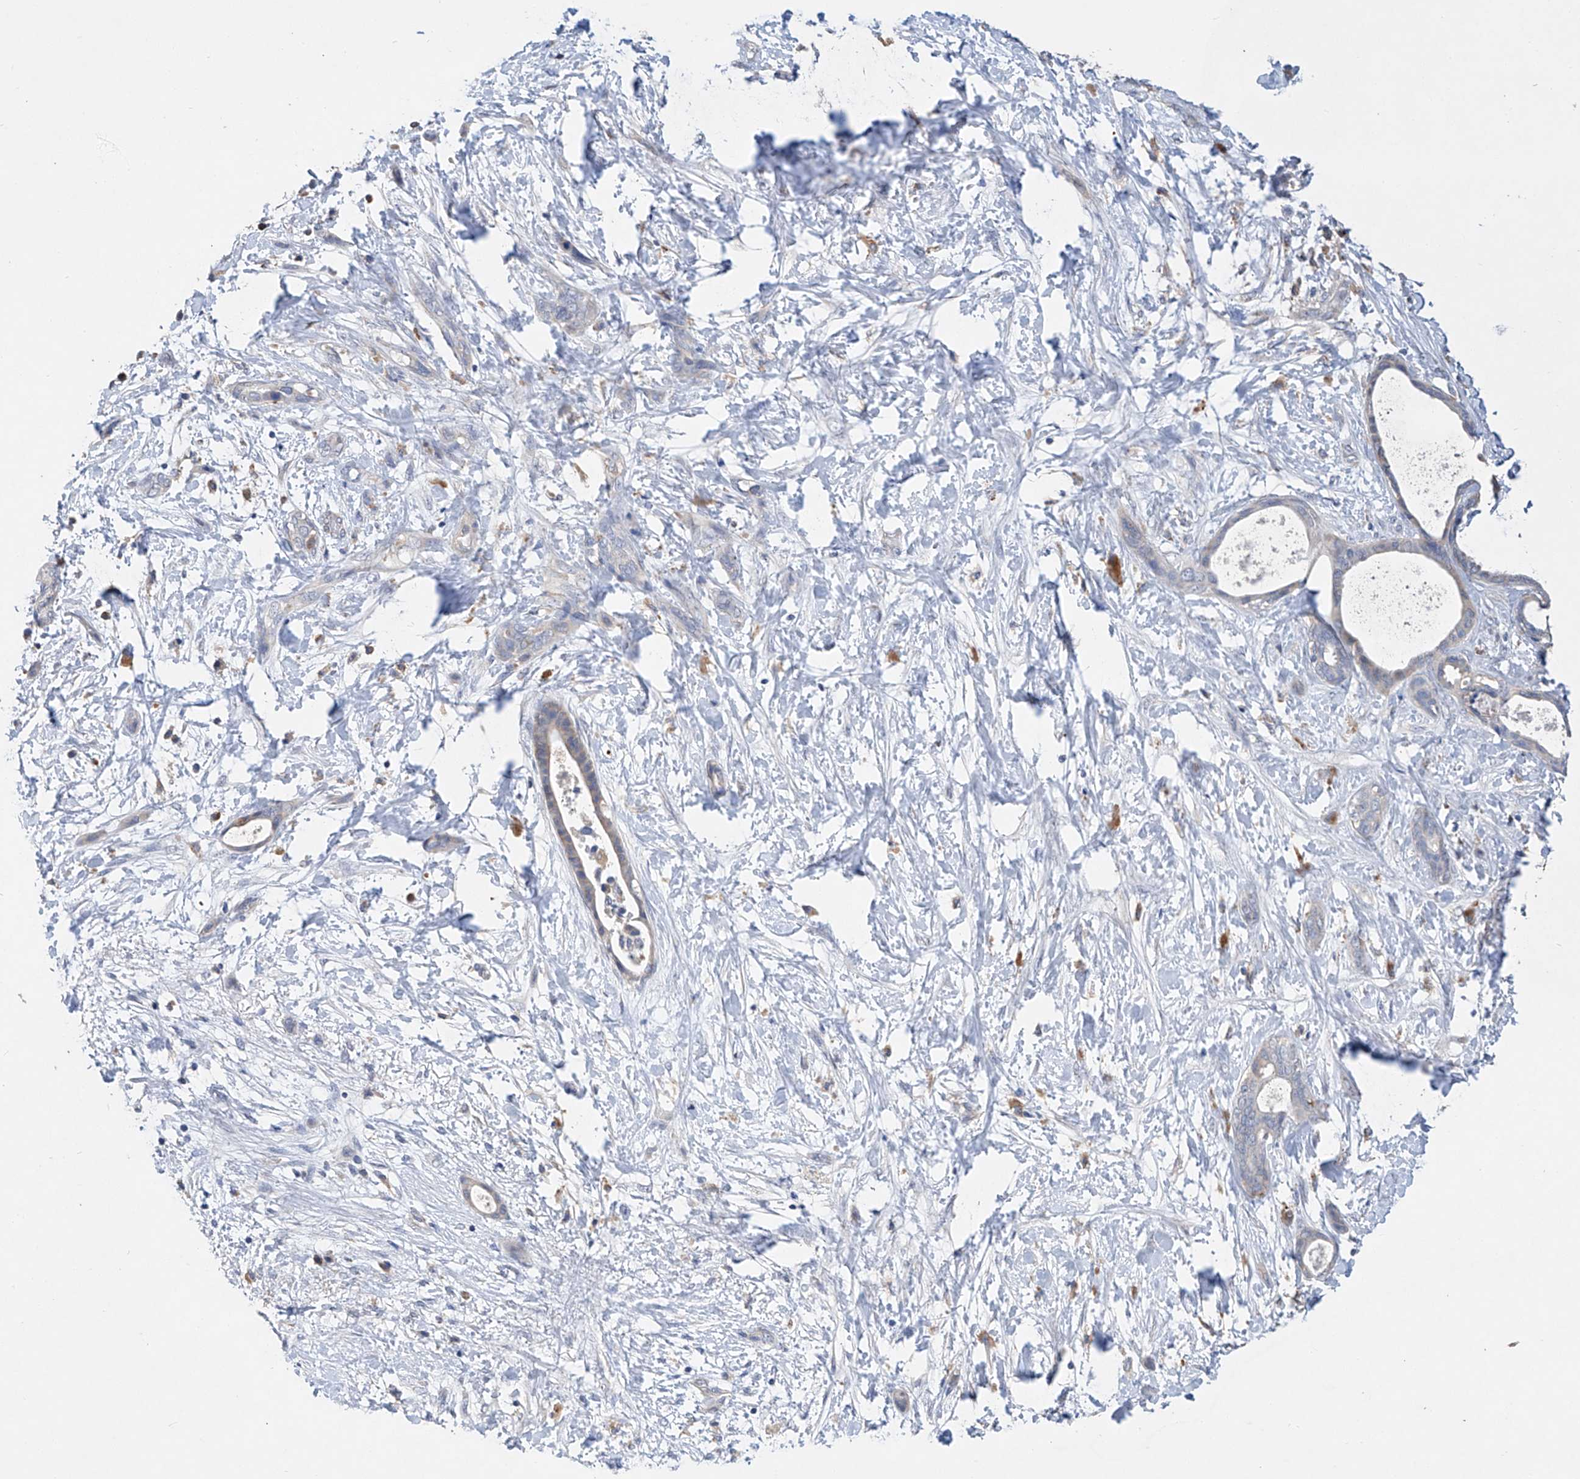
{"staining": {"intensity": "negative", "quantity": "none", "location": "none"}, "tissue": "pancreatic cancer", "cell_type": "Tumor cells", "image_type": "cancer", "snomed": [{"axis": "morphology", "description": "Normal tissue, NOS"}, {"axis": "morphology", "description": "Adenocarcinoma, NOS"}, {"axis": "topography", "description": "Pancreas"}, {"axis": "topography", "description": "Peripheral nerve tissue"}], "caption": "An image of human pancreatic adenocarcinoma is negative for staining in tumor cells.", "gene": "AMD1", "patient": {"sex": "female", "age": 63}}